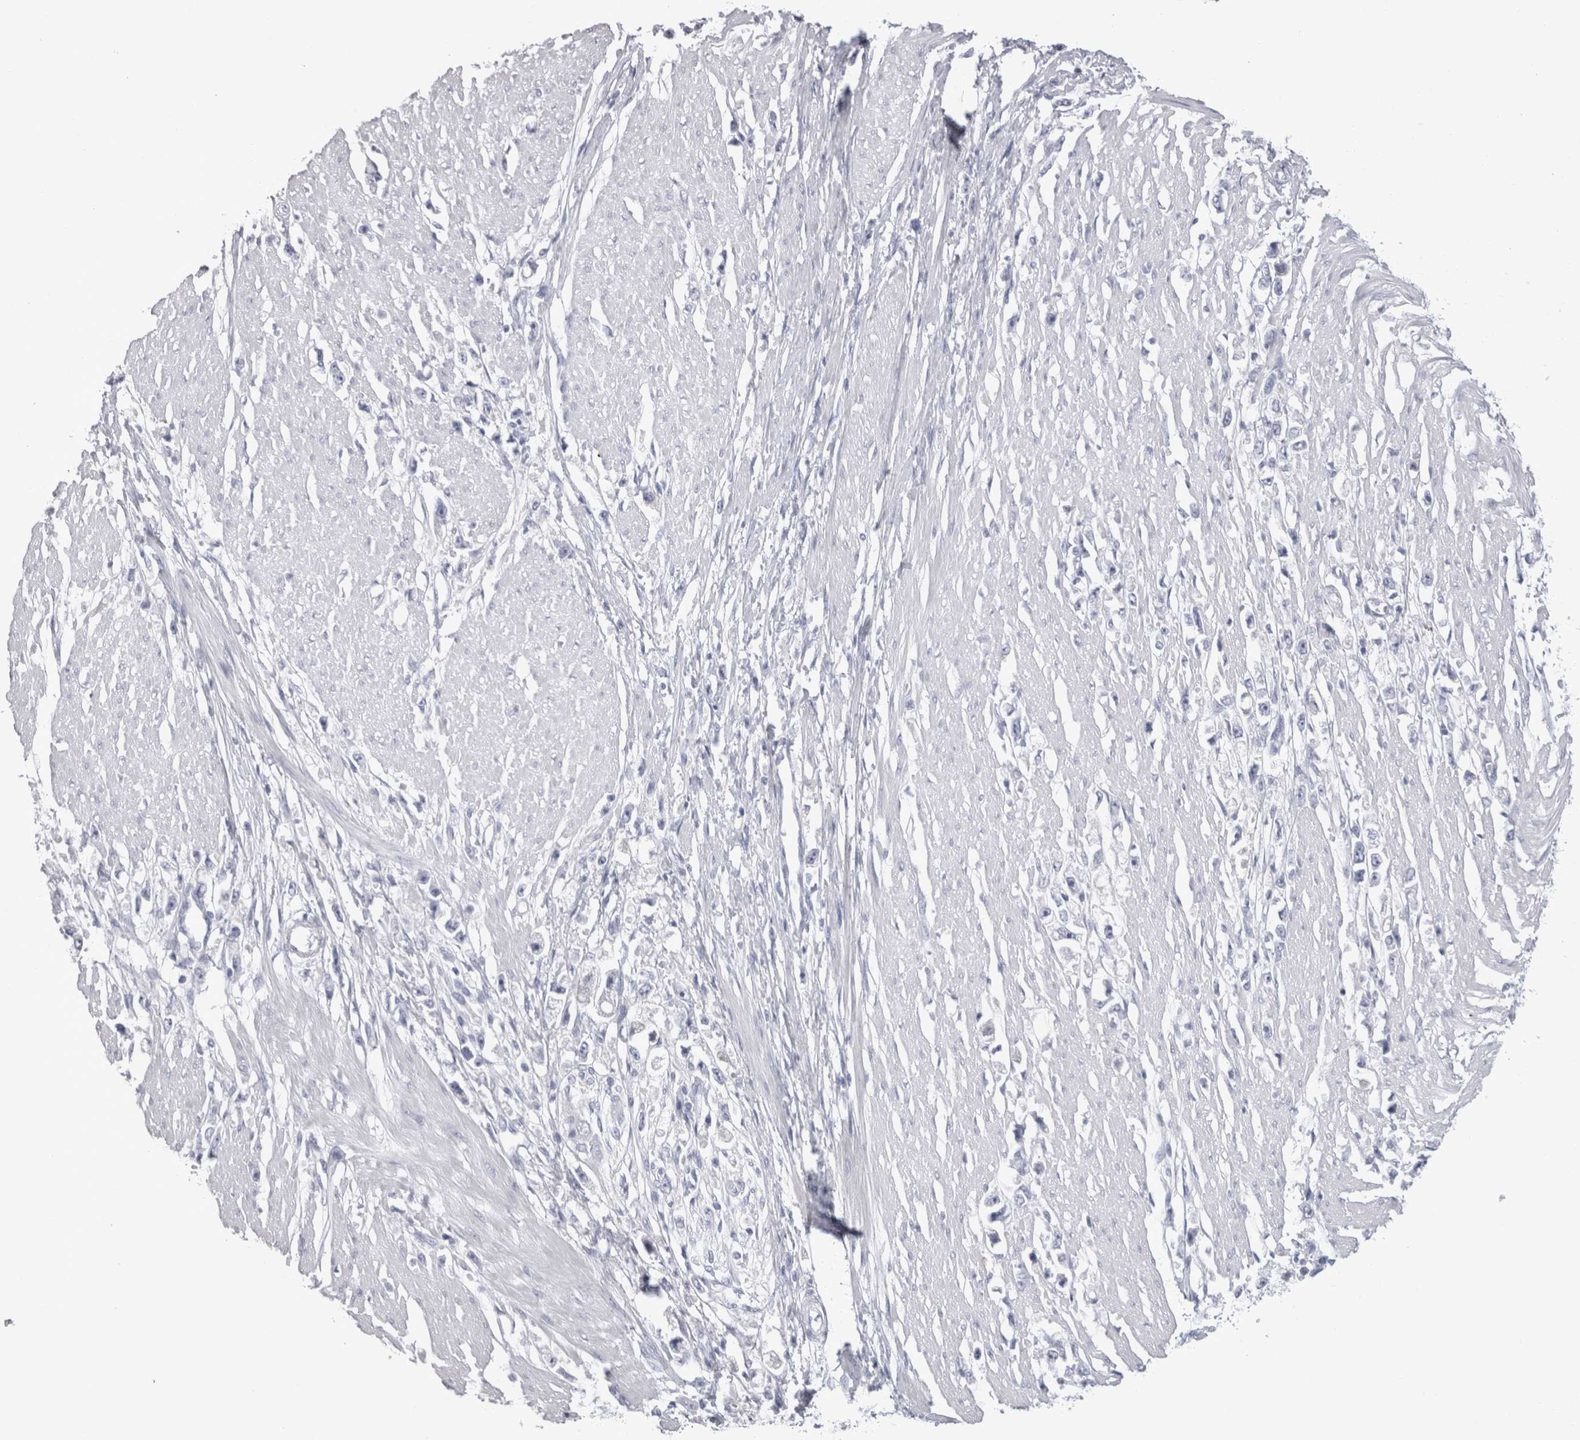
{"staining": {"intensity": "negative", "quantity": "none", "location": "none"}, "tissue": "stomach cancer", "cell_type": "Tumor cells", "image_type": "cancer", "snomed": [{"axis": "morphology", "description": "Adenocarcinoma, NOS"}, {"axis": "topography", "description": "Stomach"}], "caption": "DAB immunohistochemical staining of stomach cancer (adenocarcinoma) shows no significant staining in tumor cells. The staining was performed using DAB (3,3'-diaminobenzidine) to visualize the protein expression in brown, while the nuclei were stained in blue with hematoxylin (Magnification: 20x).", "gene": "ADAM2", "patient": {"sex": "female", "age": 59}}